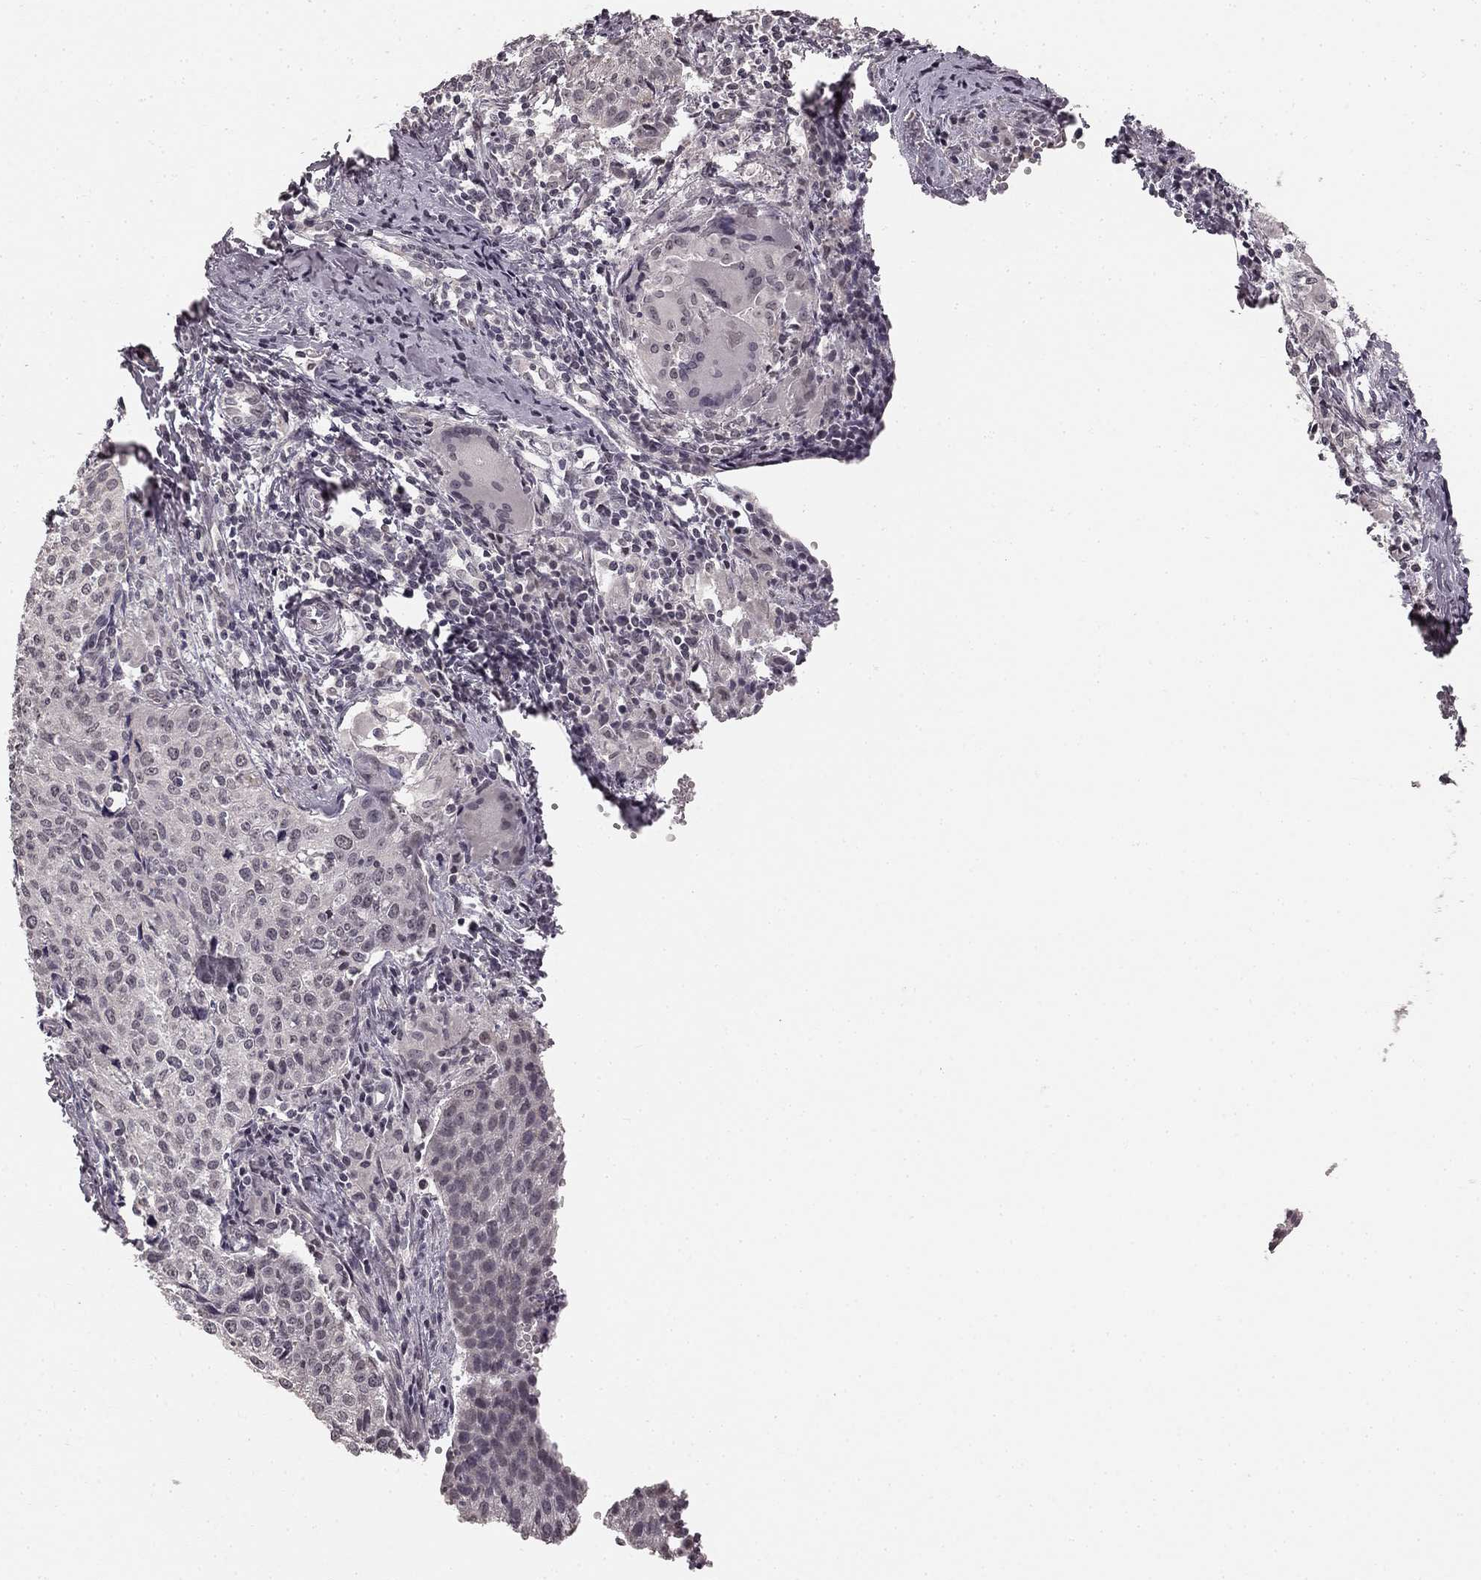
{"staining": {"intensity": "negative", "quantity": "none", "location": "none"}, "tissue": "cervical cancer", "cell_type": "Tumor cells", "image_type": "cancer", "snomed": [{"axis": "morphology", "description": "Squamous cell carcinoma, NOS"}, {"axis": "topography", "description": "Cervix"}], "caption": "The histopathology image exhibits no staining of tumor cells in cervical cancer (squamous cell carcinoma).", "gene": "HCN4", "patient": {"sex": "female", "age": 38}}